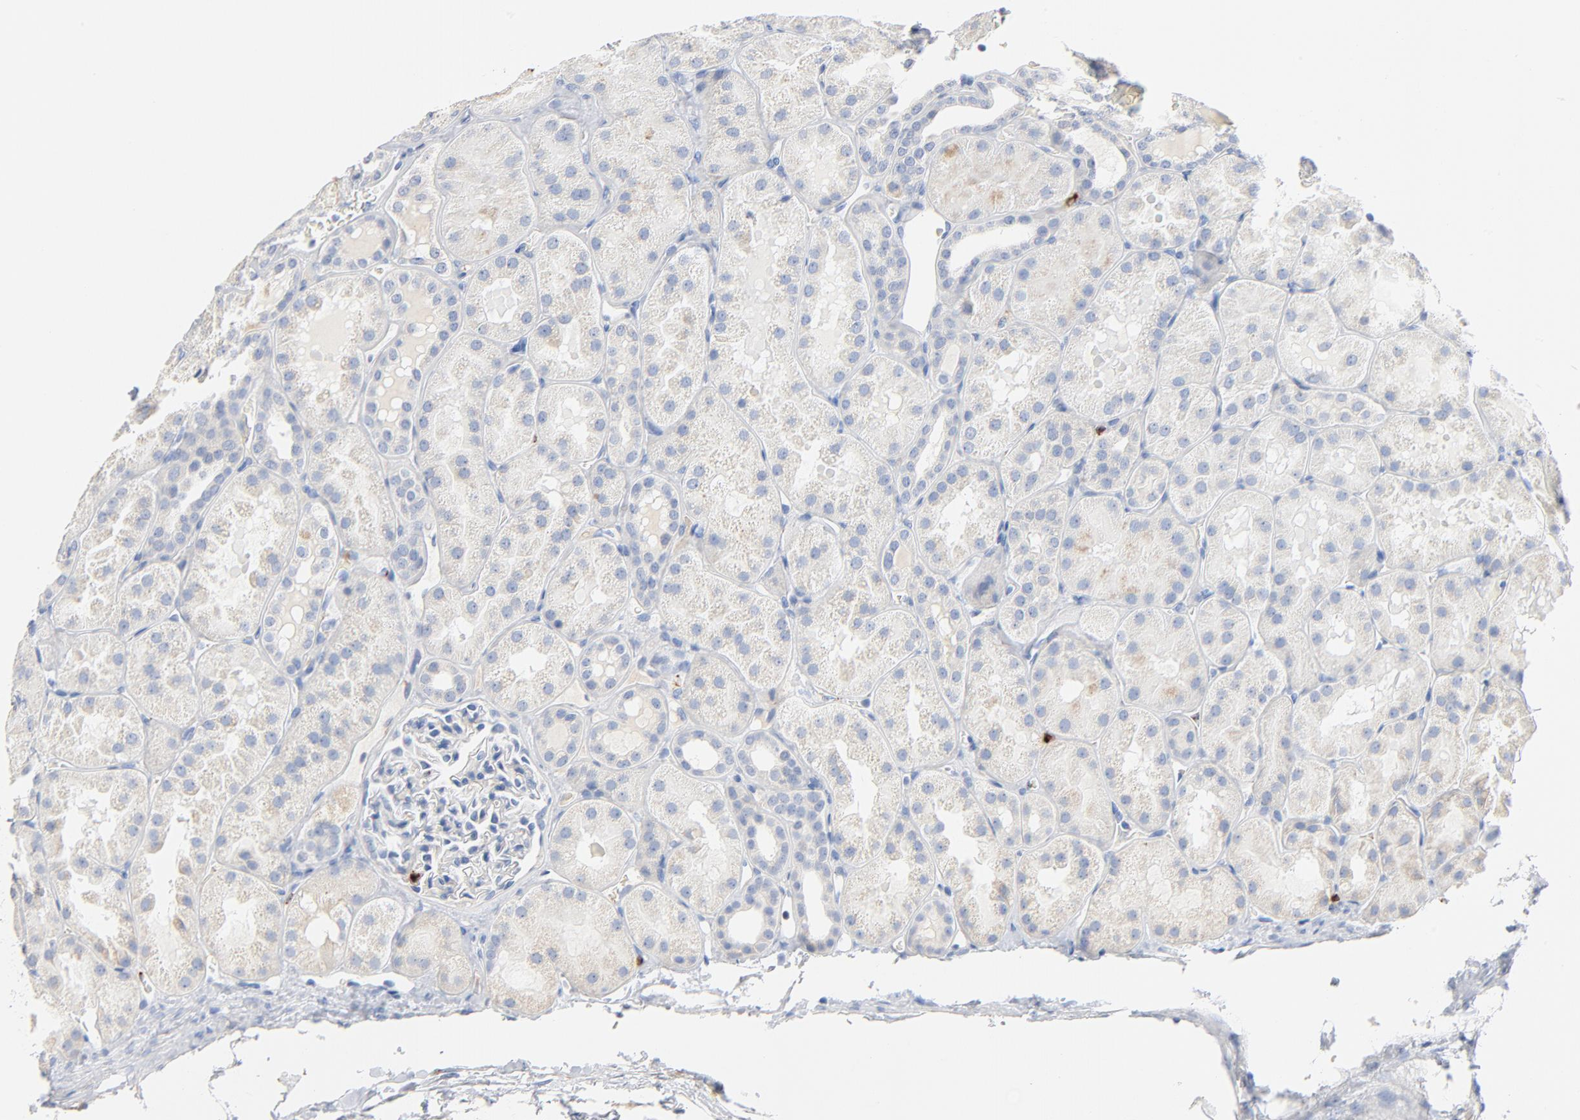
{"staining": {"intensity": "negative", "quantity": "none", "location": "none"}, "tissue": "kidney", "cell_type": "Cells in glomeruli", "image_type": "normal", "snomed": [{"axis": "morphology", "description": "Normal tissue, NOS"}, {"axis": "topography", "description": "Kidney"}], "caption": "DAB immunohistochemical staining of normal kidney demonstrates no significant expression in cells in glomeruli. (Immunohistochemistry, brightfield microscopy, high magnification).", "gene": "GZMB", "patient": {"sex": "male", "age": 28}}